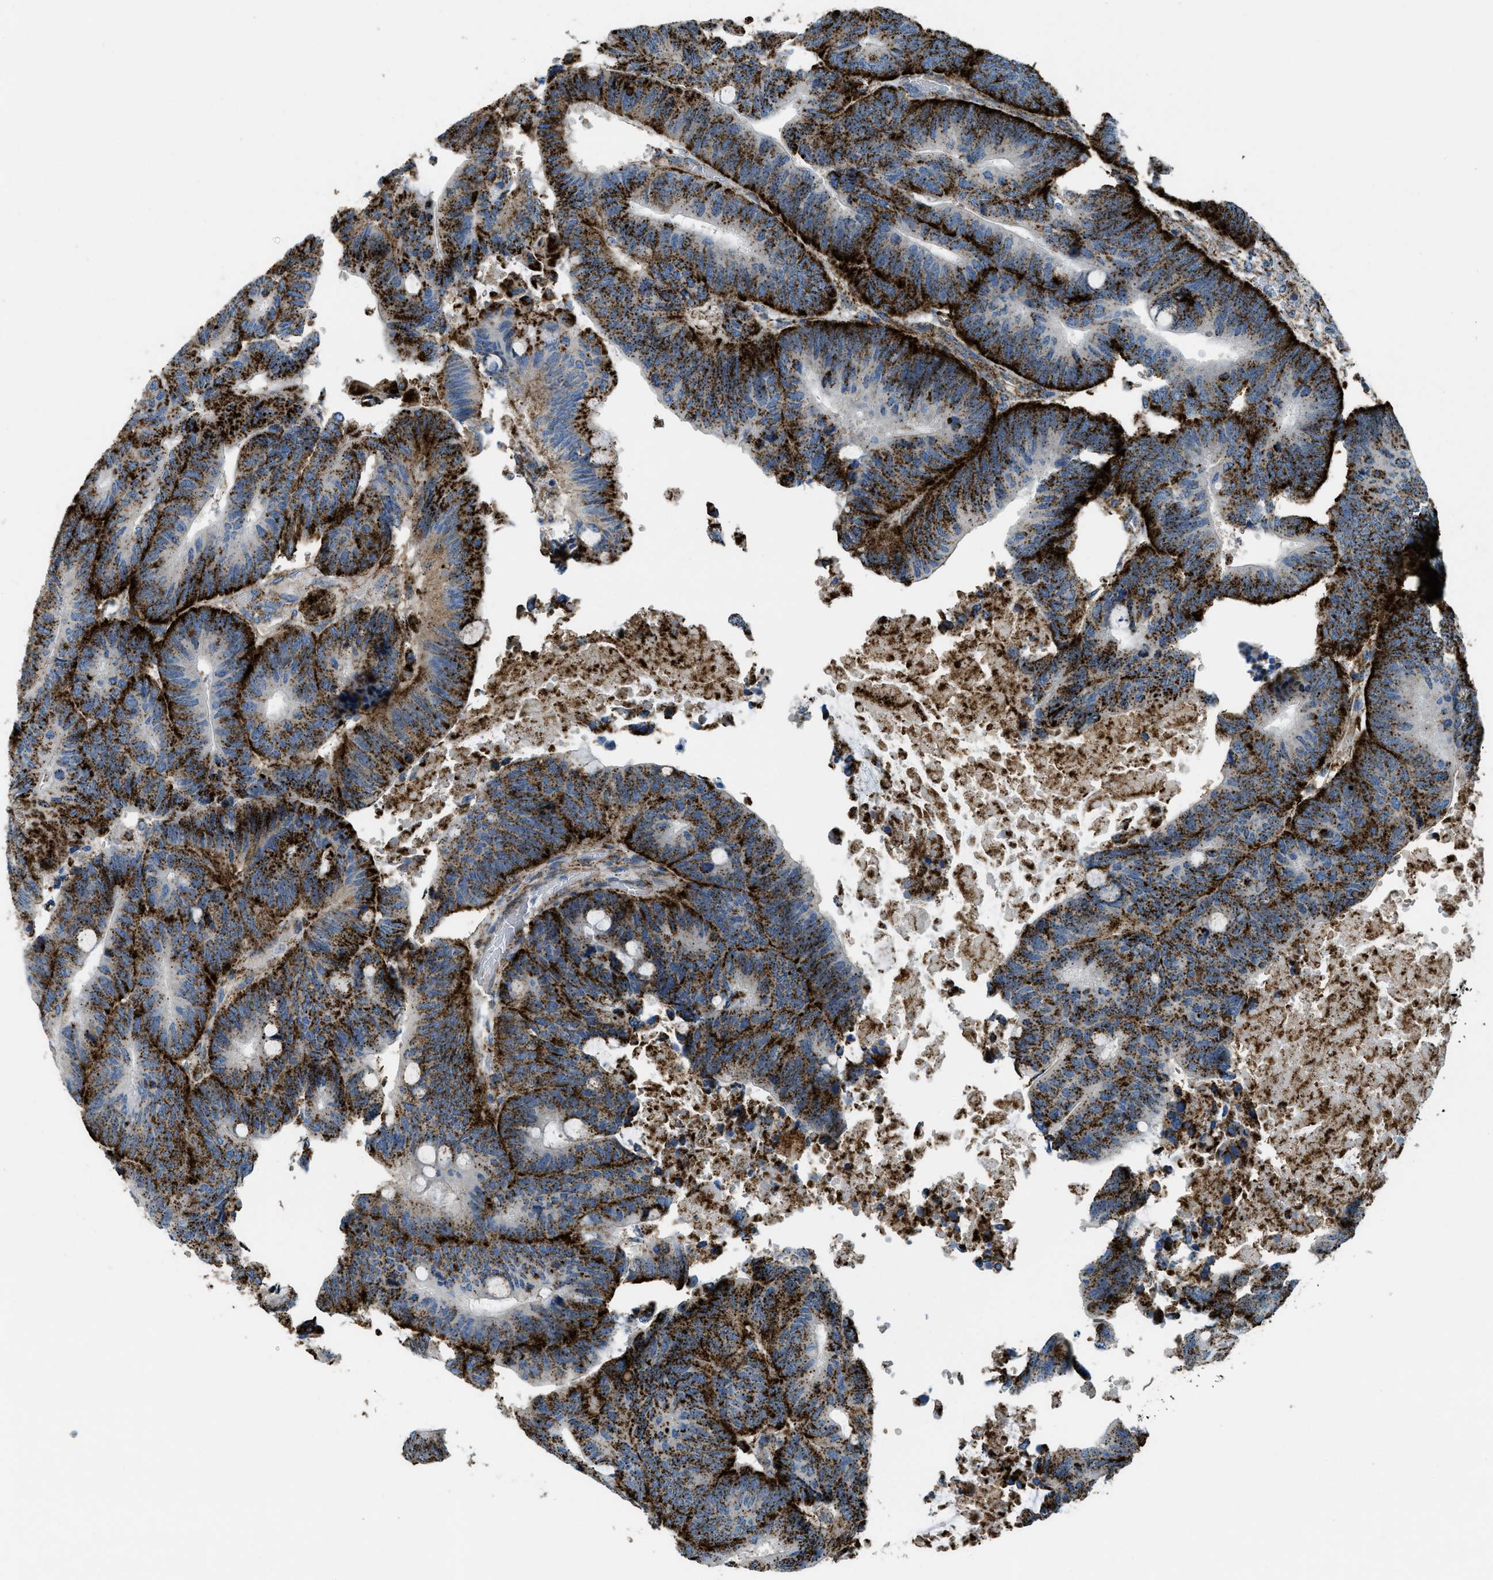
{"staining": {"intensity": "strong", "quantity": ">75%", "location": "cytoplasmic/membranous"}, "tissue": "colorectal cancer", "cell_type": "Tumor cells", "image_type": "cancer", "snomed": [{"axis": "morphology", "description": "Normal tissue, NOS"}, {"axis": "morphology", "description": "Adenocarcinoma, NOS"}, {"axis": "topography", "description": "Rectum"}, {"axis": "topography", "description": "Peripheral nerve tissue"}], "caption": "Strong cytoplasmic/membranous staining is present in approximately >75% of tumor cells in adenocarcinoma (colorectal).", "gene": "SCARB2", "patient": {"sex": "male", "age": 92}}